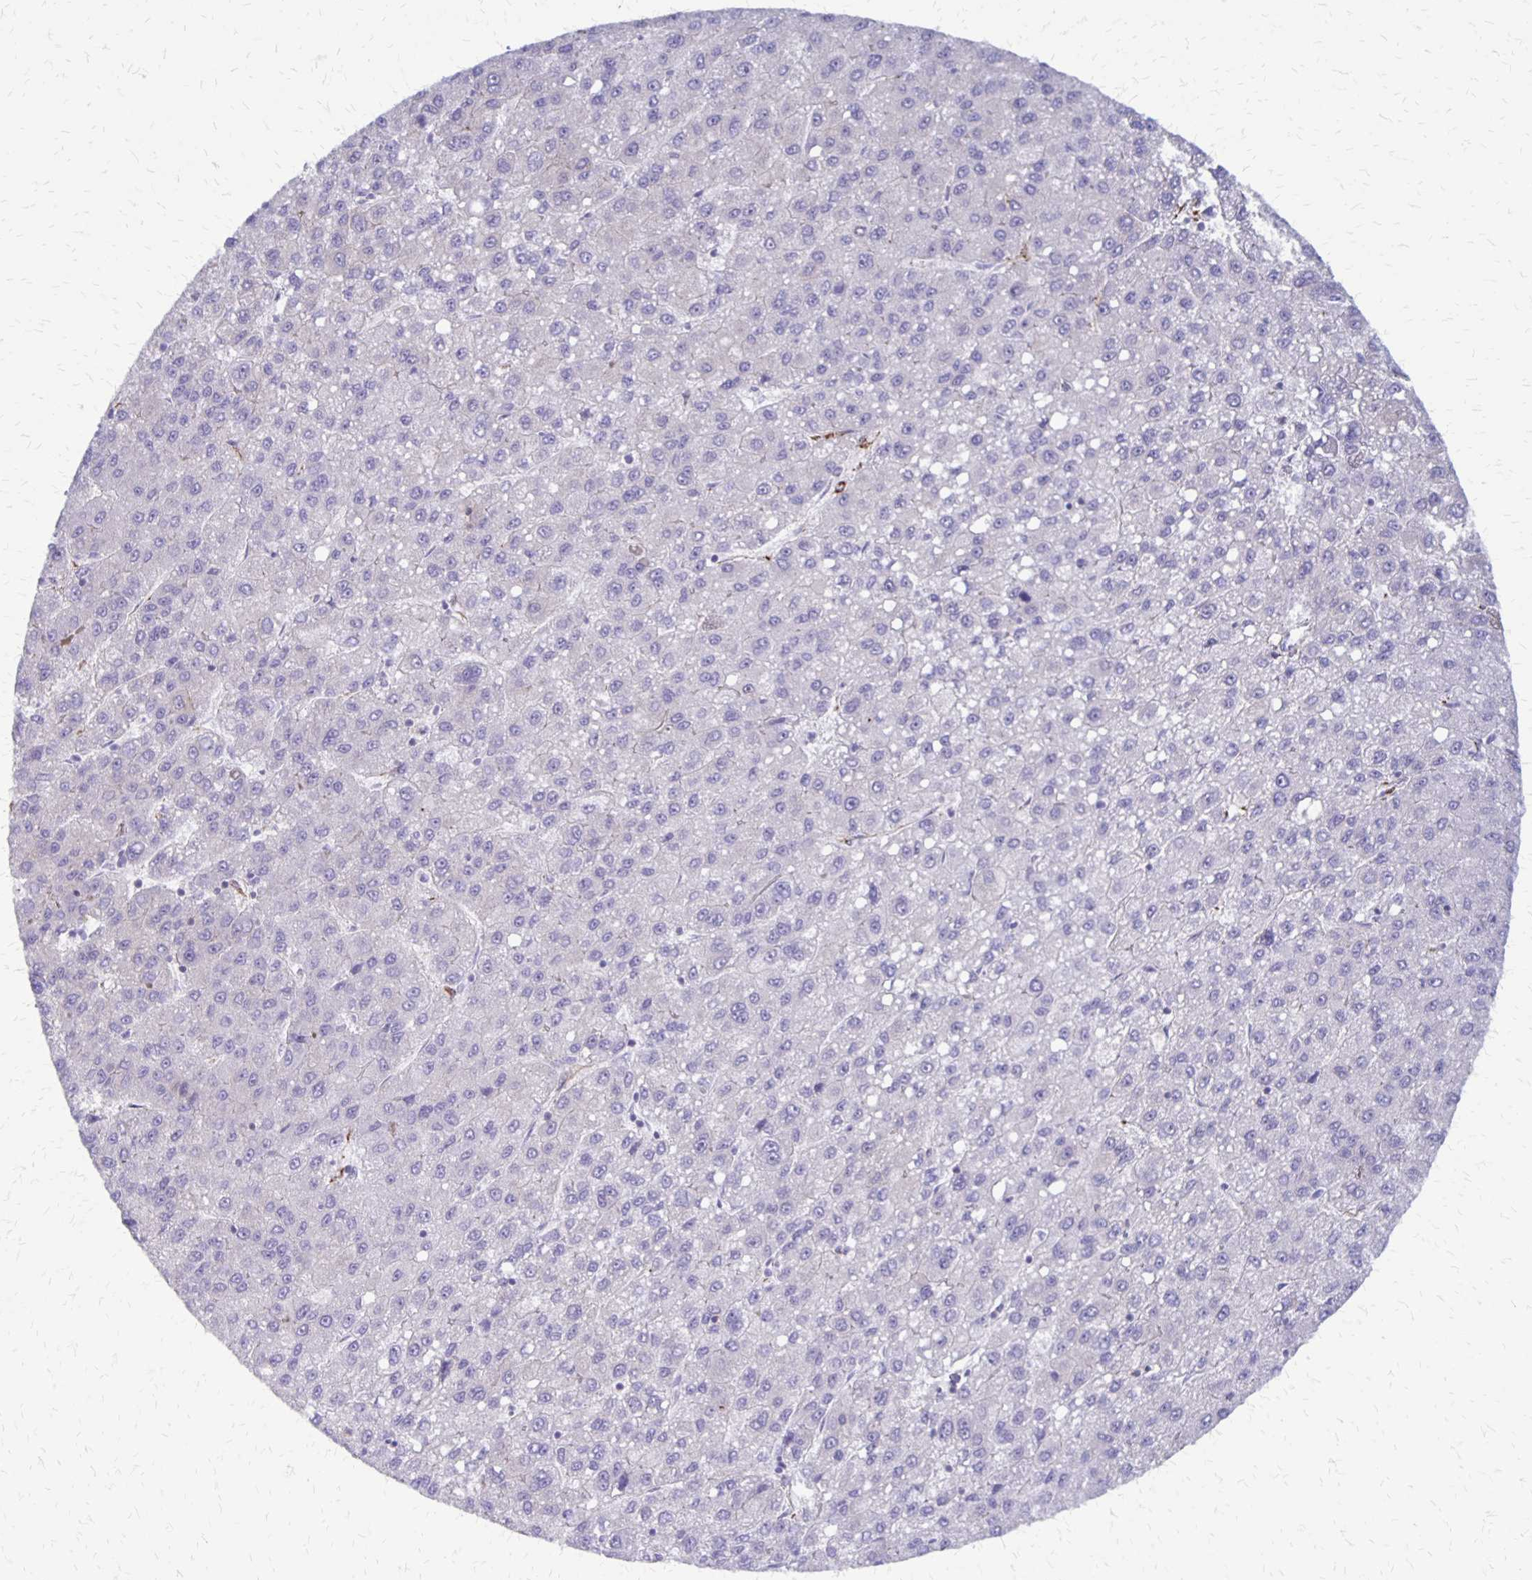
{"staining": {"intensity": "negative", "quantity": "none", "location": "none"}, "tissue": "liver cancer", "cell_type": "Tumor cells", "image_type": "cancer", "snomed": [{"axis": "morphology", "description": "Carcinoma, Hepatocellular, NOS"}, {"axis": "topography", "description": "Liver"}], "caption": "Immunohistochemistry (IHC) image of neoplastic tissue: hepatocellular carcinoma (liver) stained with DAB (3,3'-diaminobenzidine) demonstrates no significant protein positivity in tumor cells.", "gene": "SEPTIN5", "patient": {"sex": "female", "age": 82}}